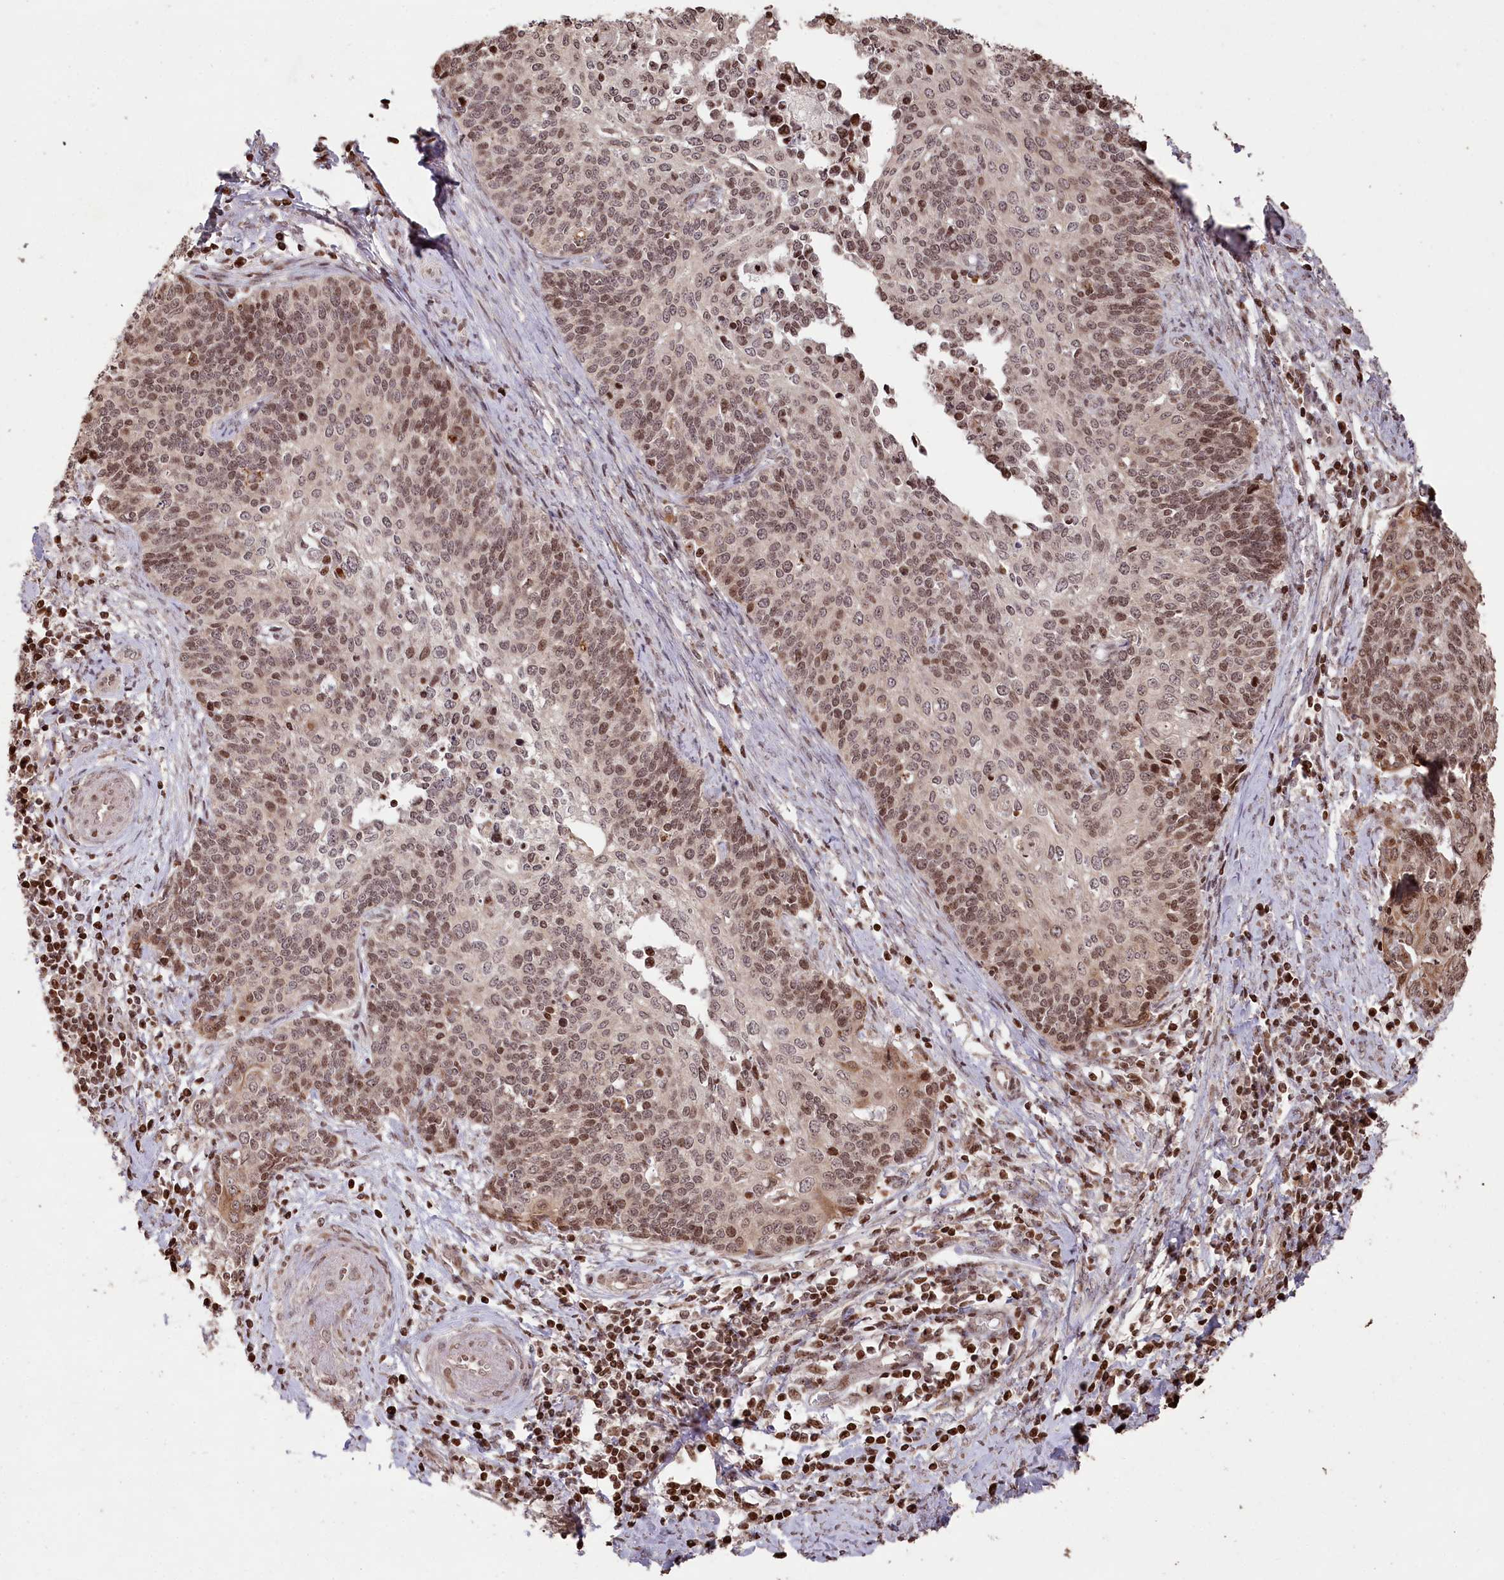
{"staining": {"intensity": "moderate", "quantity": ">75%", "location": "nuclear"}, "tissue": "cervical cancer", "cell_type": "Tumor cells", "image_type": "cancer", "snomed": [{"axis": "morphology", "description": "Squamous cell carcinoma, NOS"}, {"axis": "topography", "description": "Cervix"}], "caption": "High-magnification brightfield microscopy of squamous cell carcinoma (cervical) stained with DAB (3,3'-diaminobenzidine) (brown) and counterstained with hematoxylin (blue). tumor cells exhibit moderate nuclear positivity is present in approximately>75% of cells. The protein is stained brown, and the nuclei are stained in blue (DAB (3,3'-diaminobenzidine) IHC with brightfield microscopy, high magnification).", "gene": "CCSER2", "patient": {"sex": "female", "age": 39}}